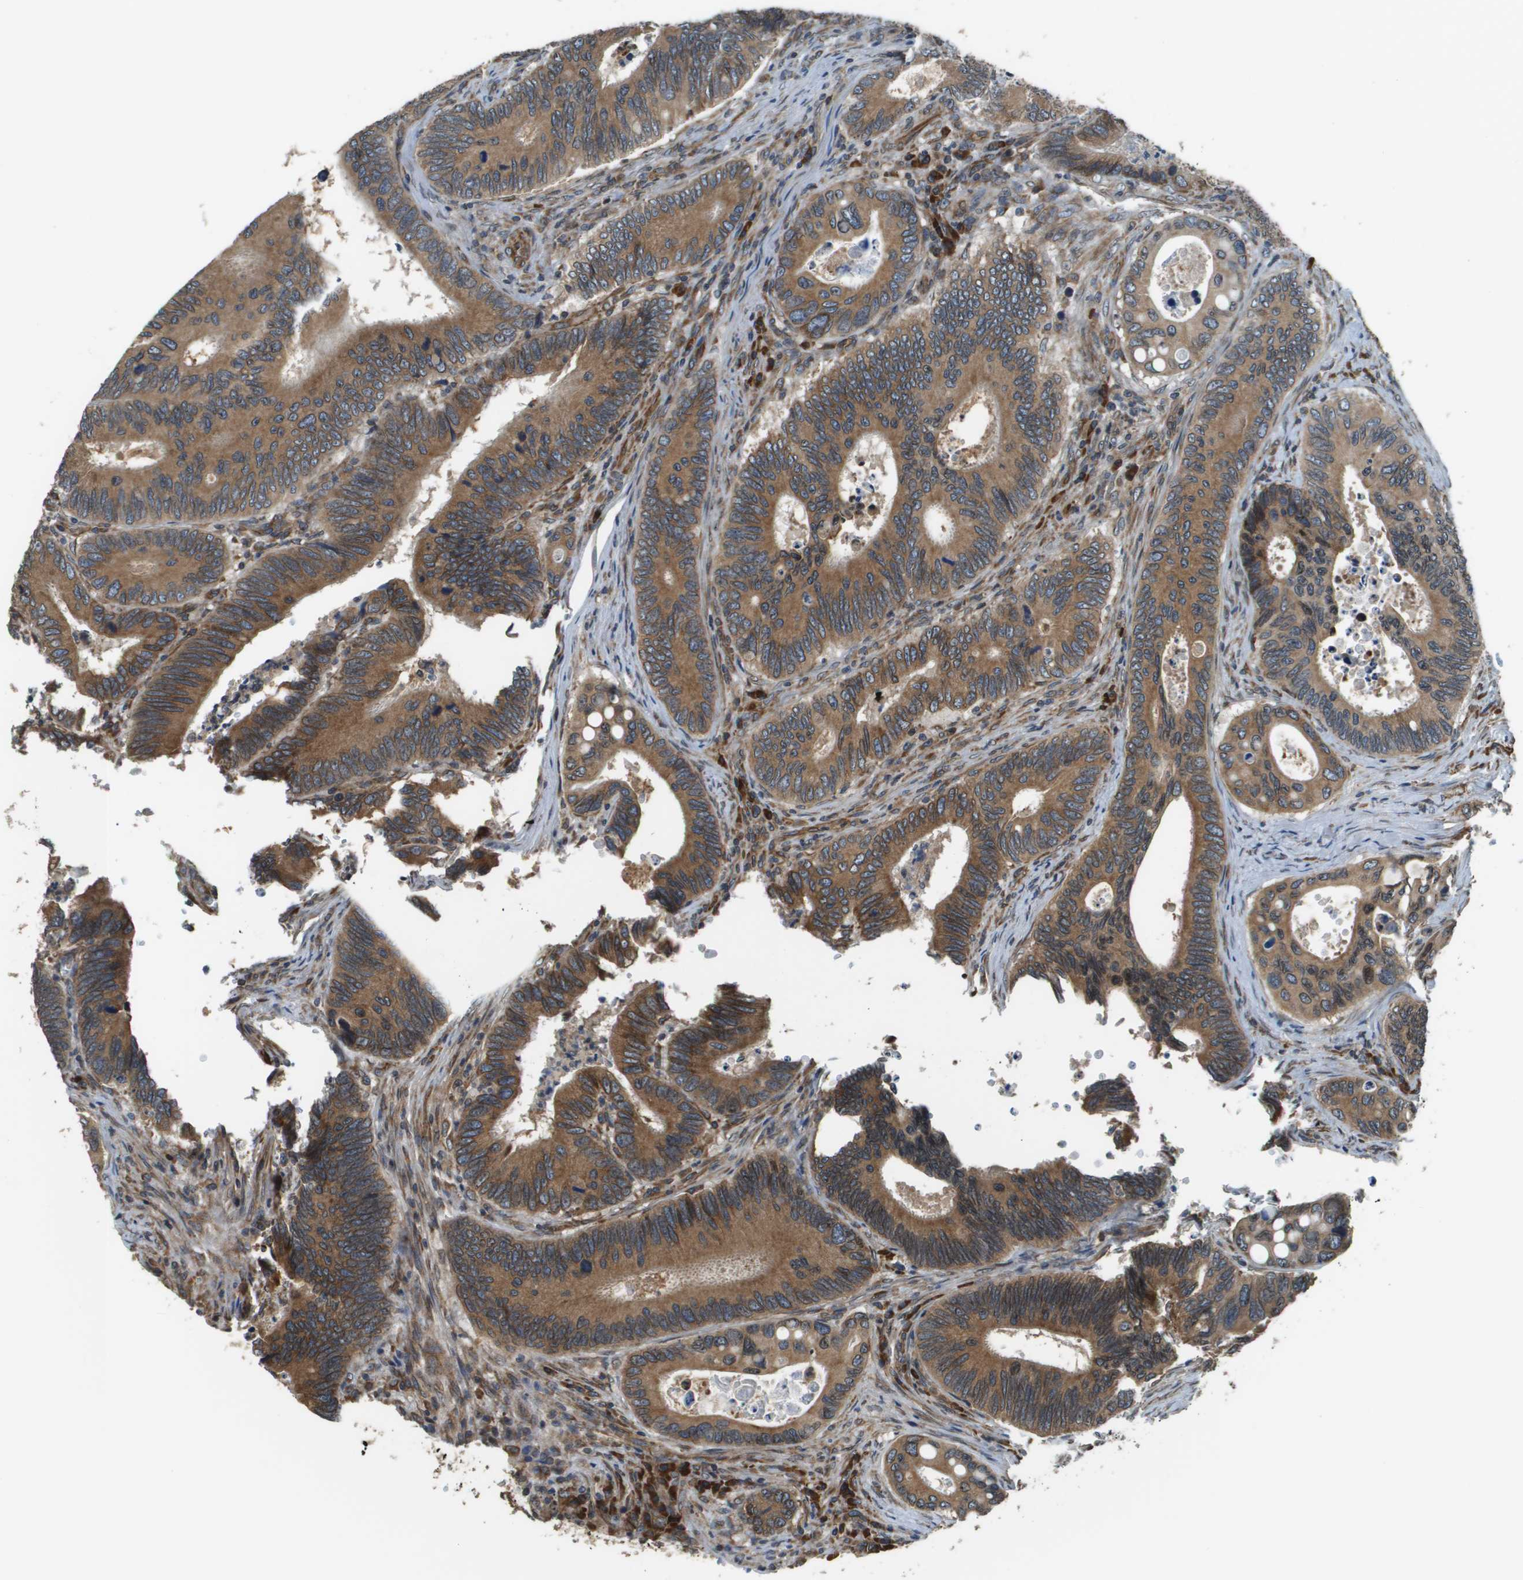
{"staining": {"intensity": "moderate", "quantity": ">75%", "location": "cytoplasmic/membranous"}, "tissue": "colorectal cancer", "cell_type": "Tumor cells", "image_type": "cancer", "snomed": [{"axis": "morphology", "description": "Inflammation, NOS"}, {"axis": "morphology", "description": "Adenocarcinoma, NOS"}, {"axis": "topography", "description": "Colon"}], "caption": "A brown stain shows moderate cytoplasmic/membranous positivity of a protein in human colorectal cancer tumor cells.", "gene": "SEC62", "patient": {"sex": "male", "age": 72}}